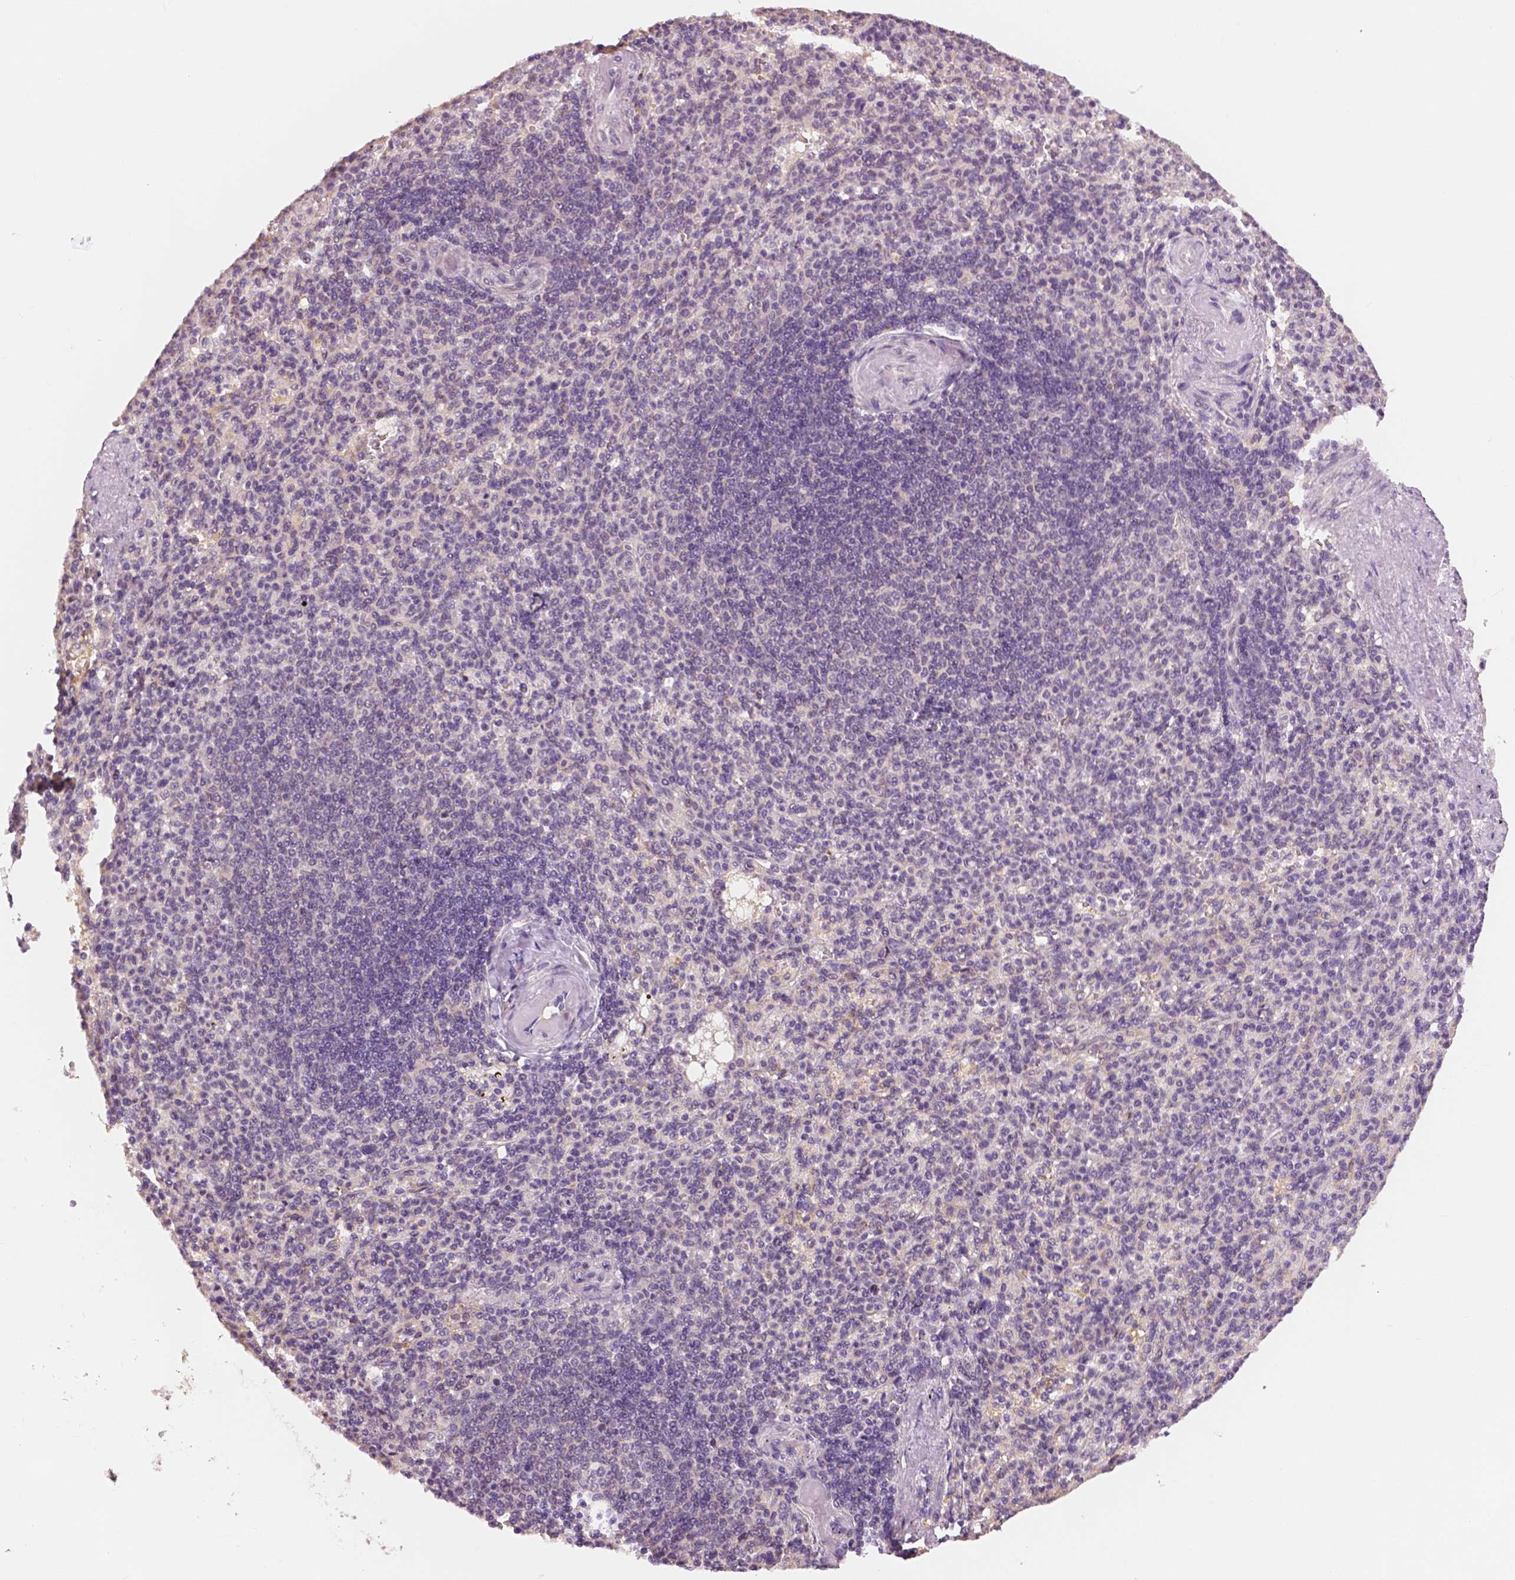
{"staining": {"intensity": "negative", "quantity": "none", "location": "none"}, "tissue": "spleen", "cell_type": "Cells in red pulp", "image_type": "normal", "snomed": [{"axis": "morphology", "description": "Normal tissue, NOS"}, {"axis": "topography", "description": "Spleen"}], "caption": "A high-resolution micrograph shows immunohistochemistry staining of normal spleen, which displays no significant staining in cells in red pulp.", "gene": "MAP1LC3B", "patient": {"sex": "female", "age": 74}}